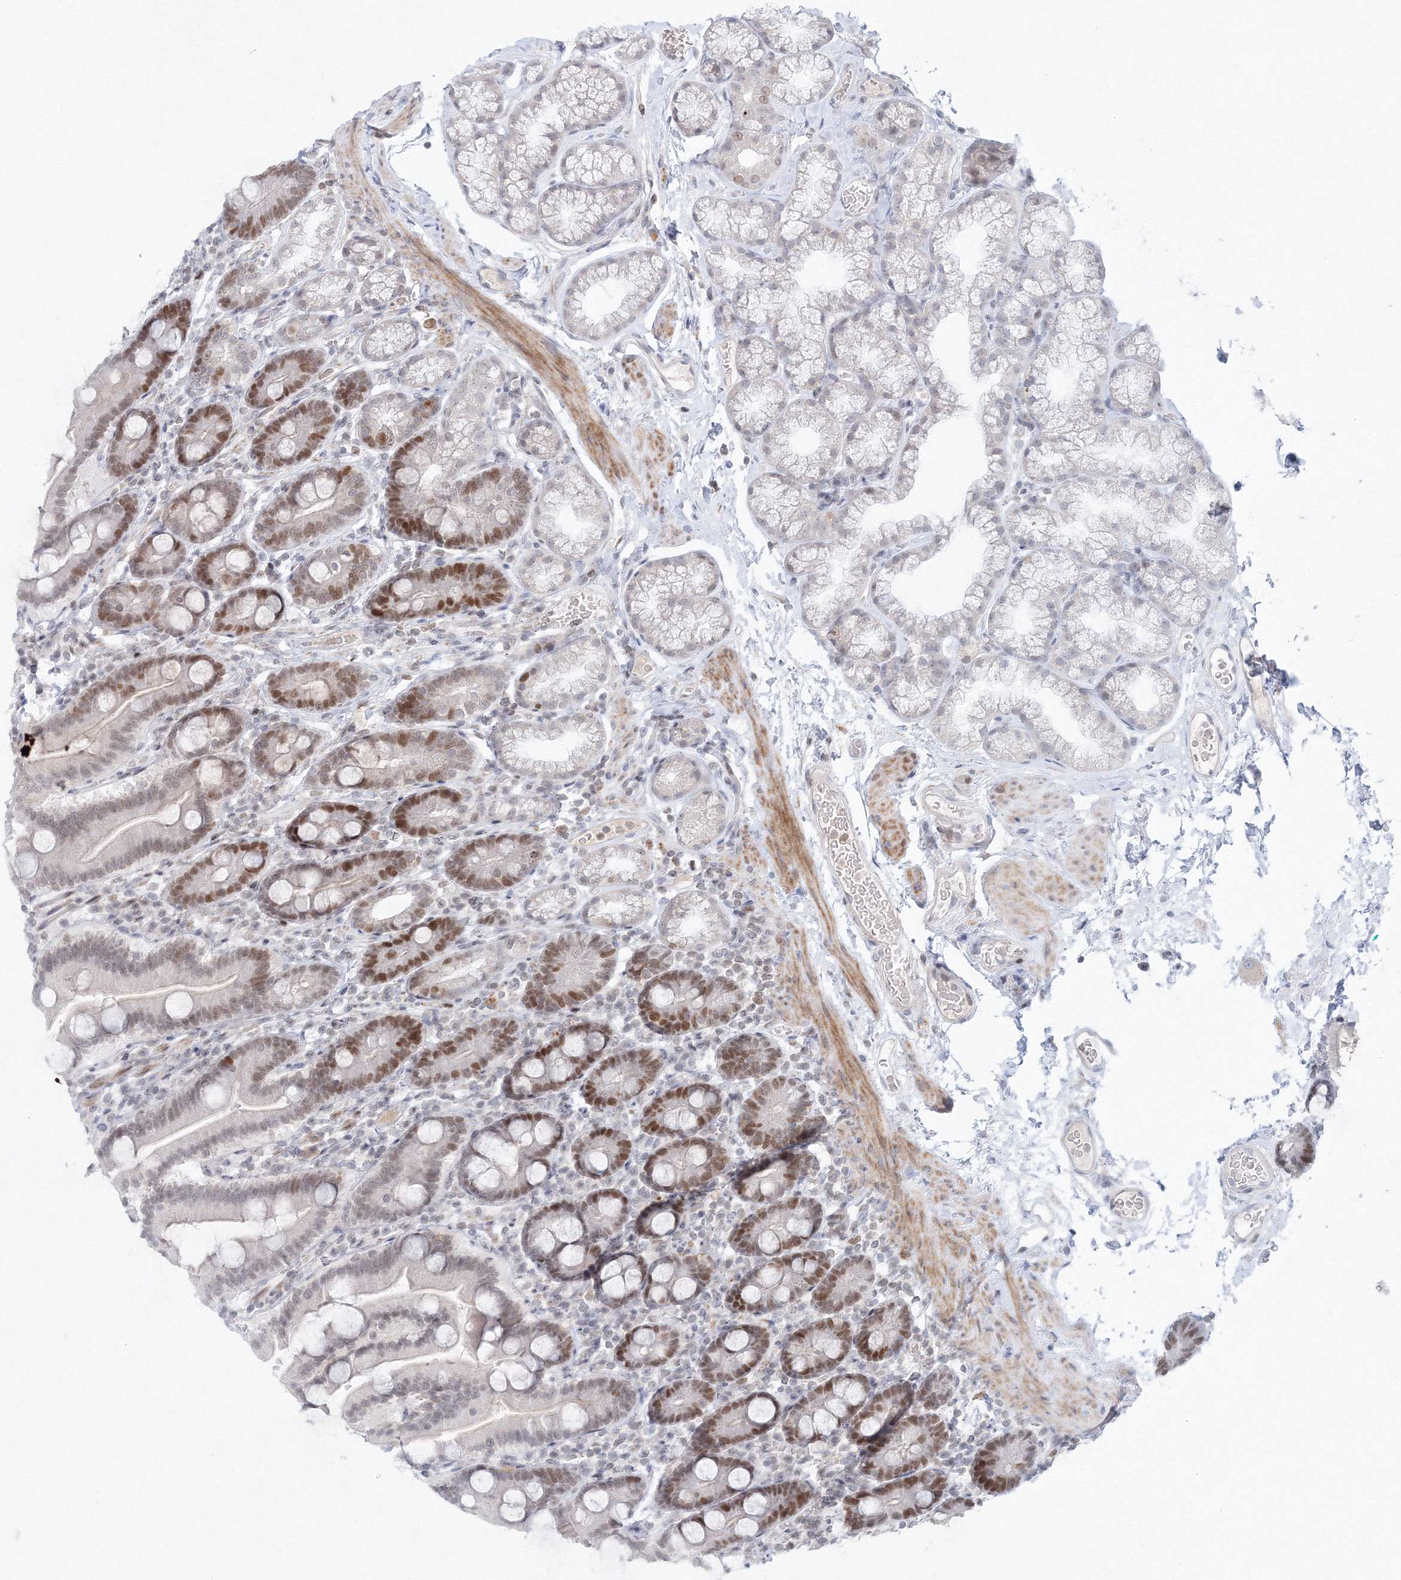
{"staining": {"intensity": "moderate", "quantity": "25%-75%", "location": "nuclear"}, "tissue": "duodenum", "cell_type": "Glandular cells", "image_type": "normal", "snomed": [{"axis": "morphology", "description": "Normal tissue, NOS"}, {"axis": "topography", "description": "Duodenum"}], "caption": "Immunohistochemical staining of unremarkable human duodenum demonstrates 25%-75% levels of moderate nuclear protein positivity in about 25%-75% of glandular cells.", "gene": "KIF4A", "patient": {"sex": "male", "age": 55}}